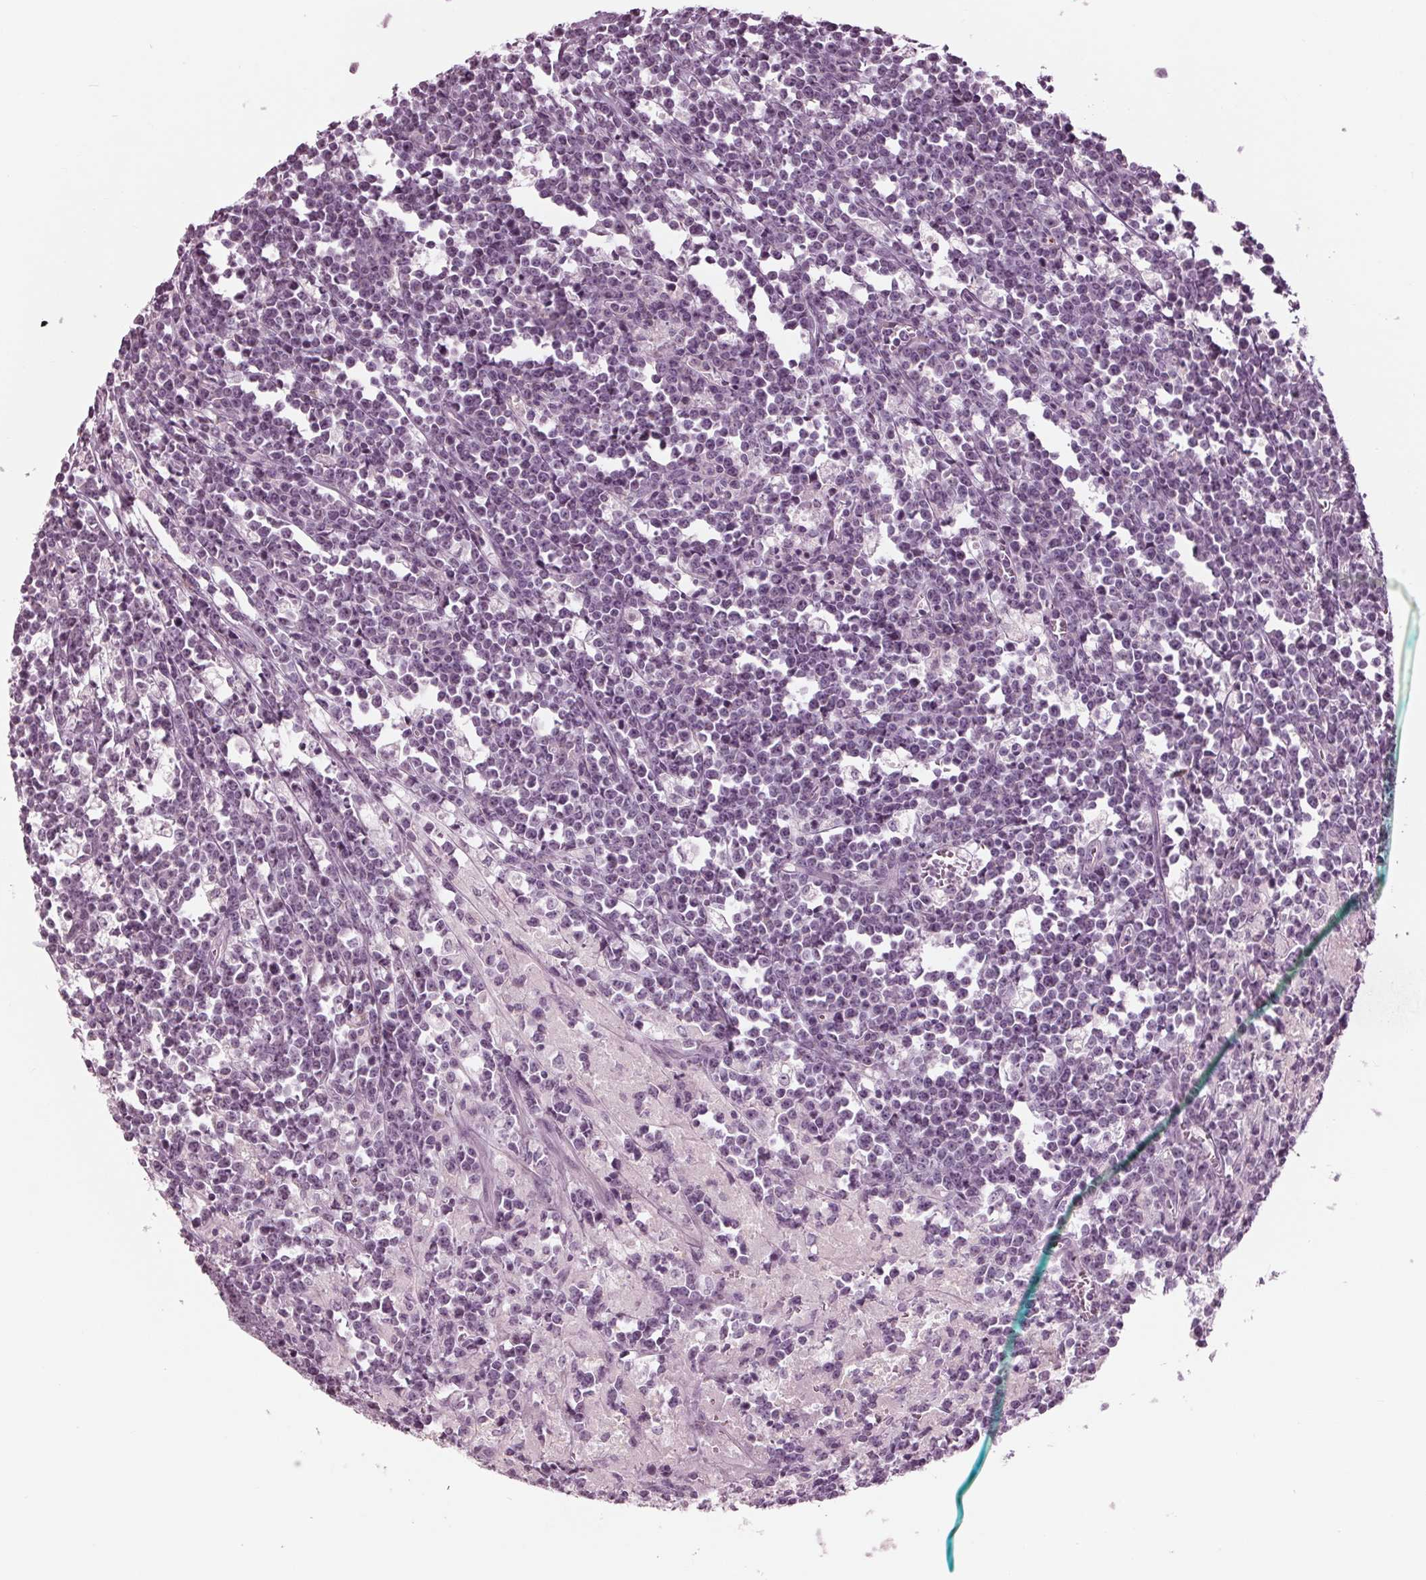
{"staining": {"intensity": "negative", "quantity": "none", "location": "none"}, "tissue": "lymphoma", "cell_type": "Tumor cells", "image_type": "cancer", "snomed": [{"axis": "morphology", "description": "Malignant lymphoma, non-Hodgkin's type, High grade"}, {"axis": "topography", "description": "Small intestine"}], "caption": "Immunohistochemistry (IHC) of malignant lymphoma, non-Hodgkin's type (high-grade) displays no positivity in tumor cells. The staining is performed using DAB brown chromogen with nuclei counter-stained in using hematoxylin.", "gene": "CLN6", "patient": {"sex": "female", "age": 56}}